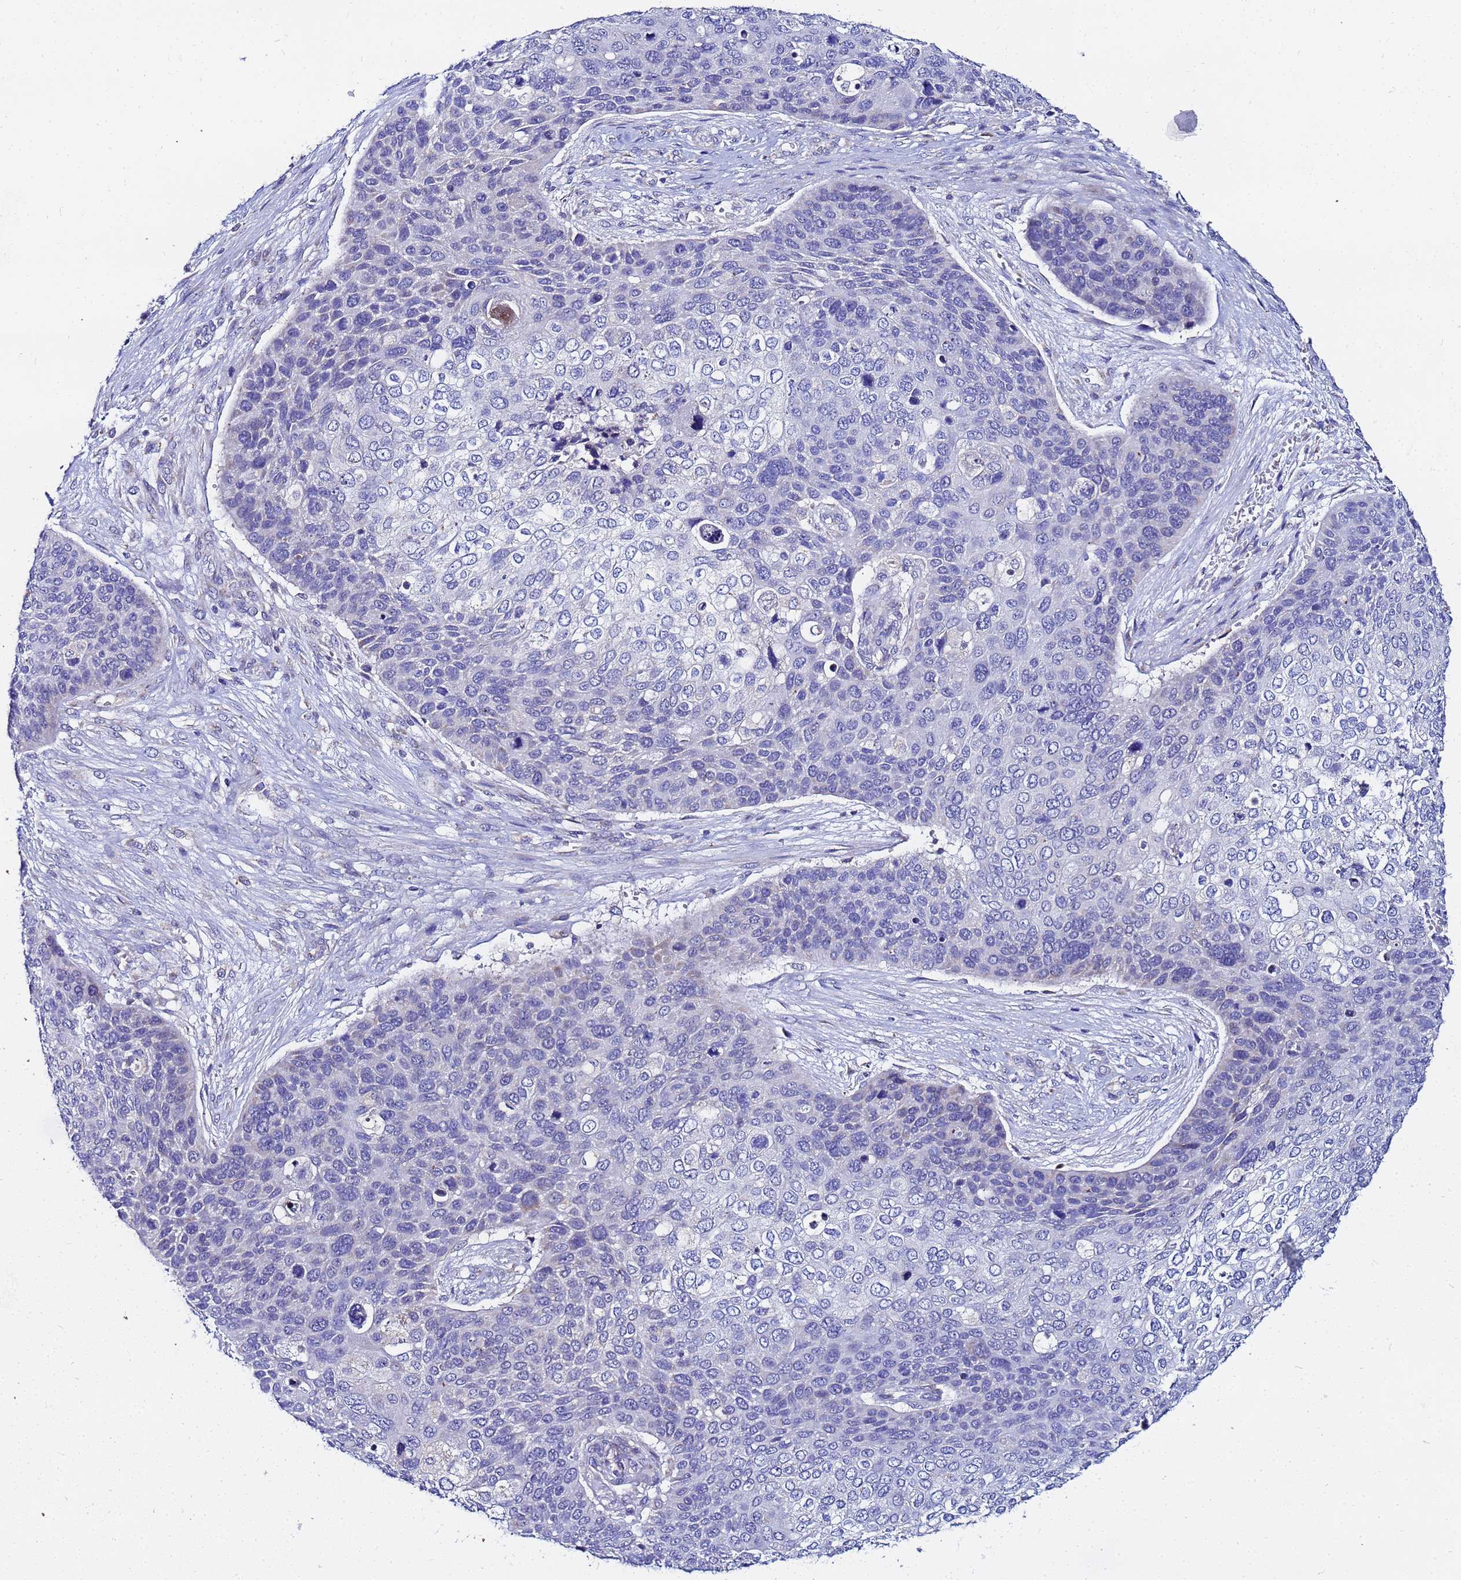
{"staining": {"intensity": "weak", "quantity": "<25%", "location": "cytoplasmic/membranous"}, "tissue": "skin cancer", "cell_type": "Tumor cells", "image_type": "cancer", "snomed": [{"axis": "morphology", "description": "Basal cell carcinoma"}, {"axis": "topography", "description": "Skin"}], "caption": "Protein analysis of skin cancer demonstrates no significant staining in tumor cells.", "gene": "FAHD2A", "patient": {"sex": "female", "age": 74}}